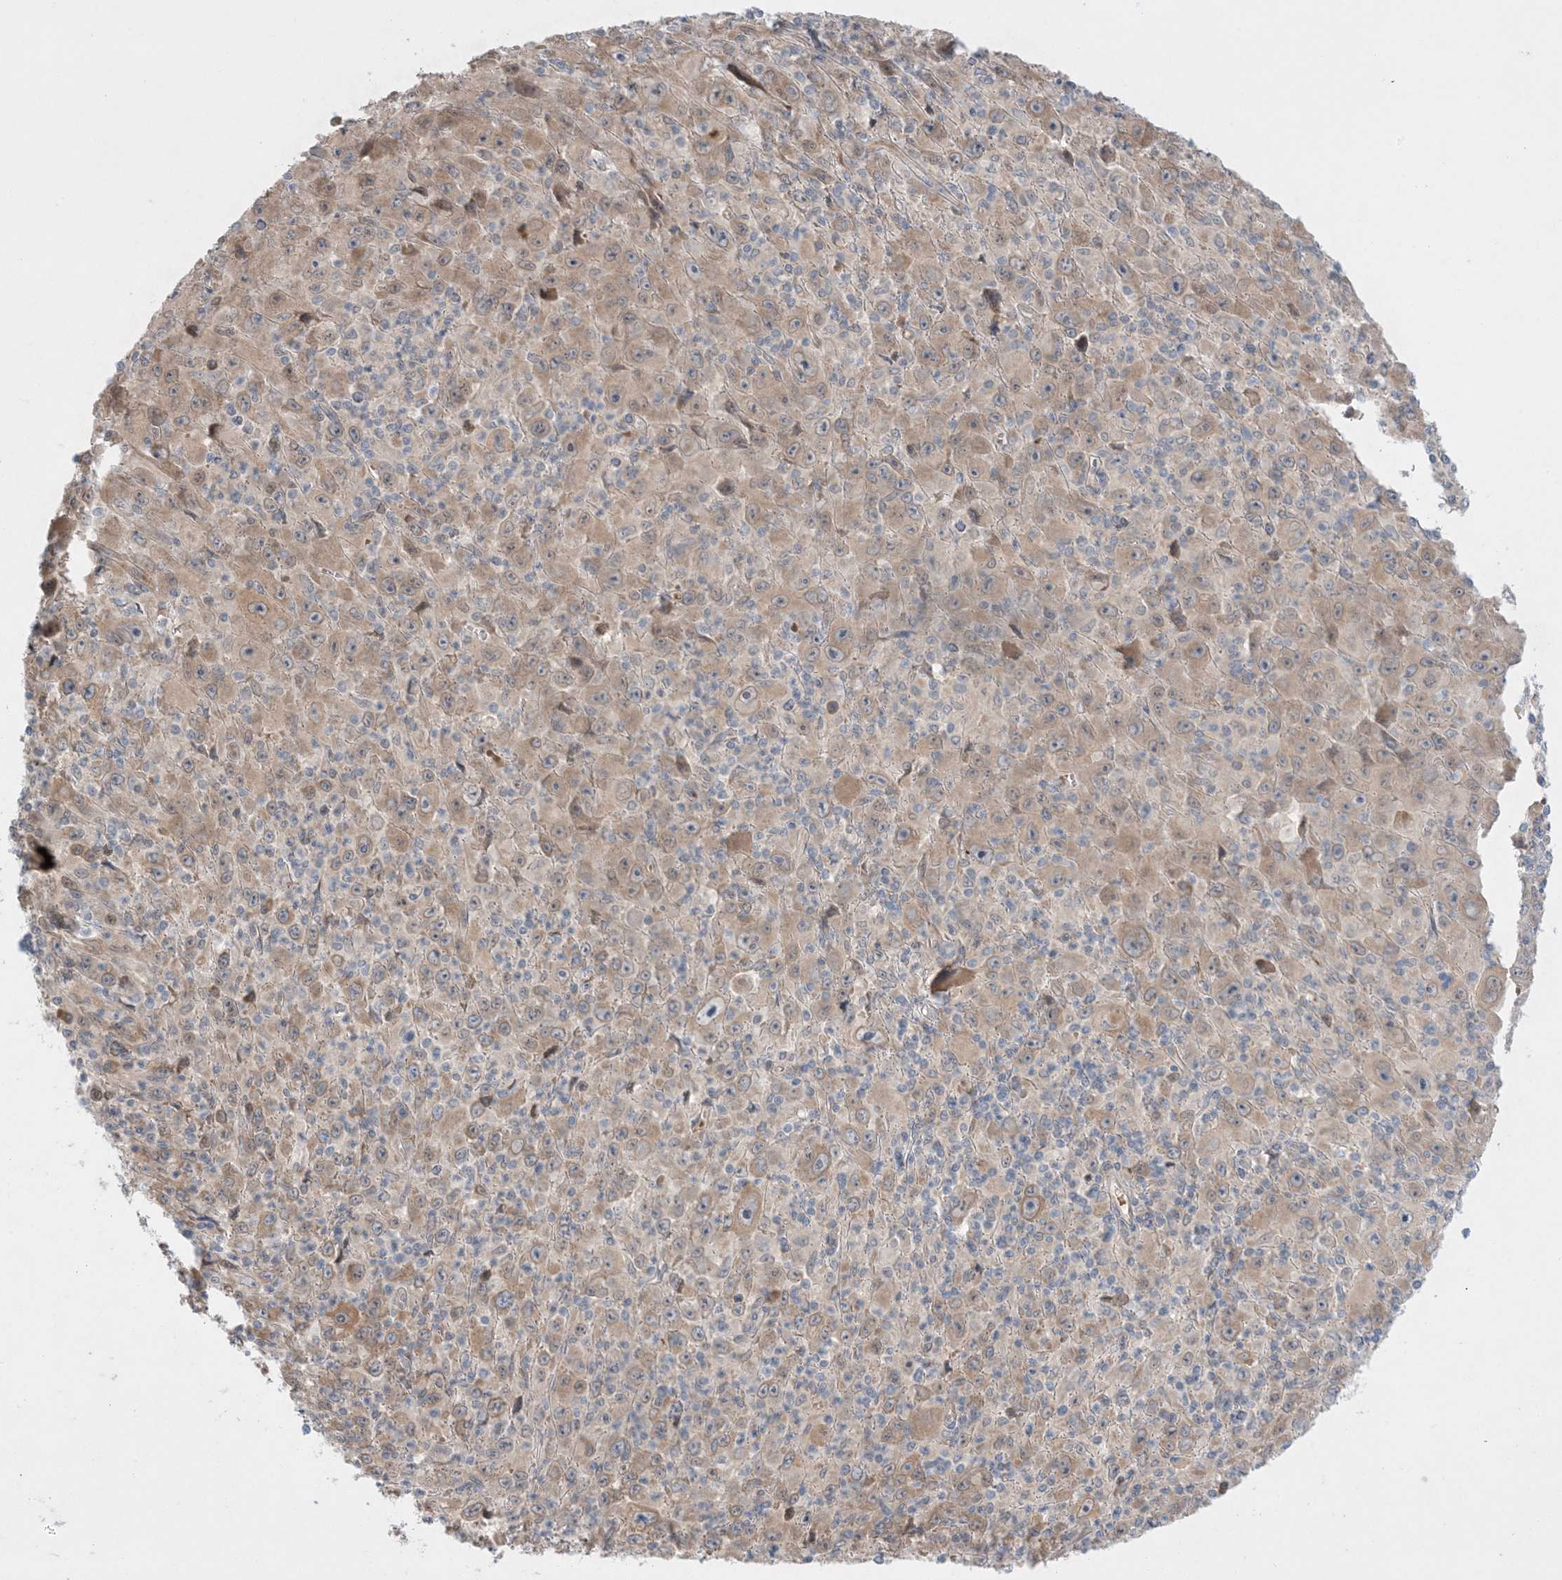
{"staining": {"intensity": "moderate", "quantity": ">75%", "location": "cytoplasmic/membranous"}, "tissue": "melanoma", "cell_type": "Tumor cells", "image_type": "cancer", "snomed": [{"axis": "morphology", "description": "Malignant melanoma, Metastatic site"}, {"axis": "topography", "description": "Skin"}], "caption": "Human malignant melanoma (metastatic site) stained with a protein marker reveals moderate staining in tumor cells.", "gene": "MMGT1", "patient": {"sex": "female", "age": 56}}